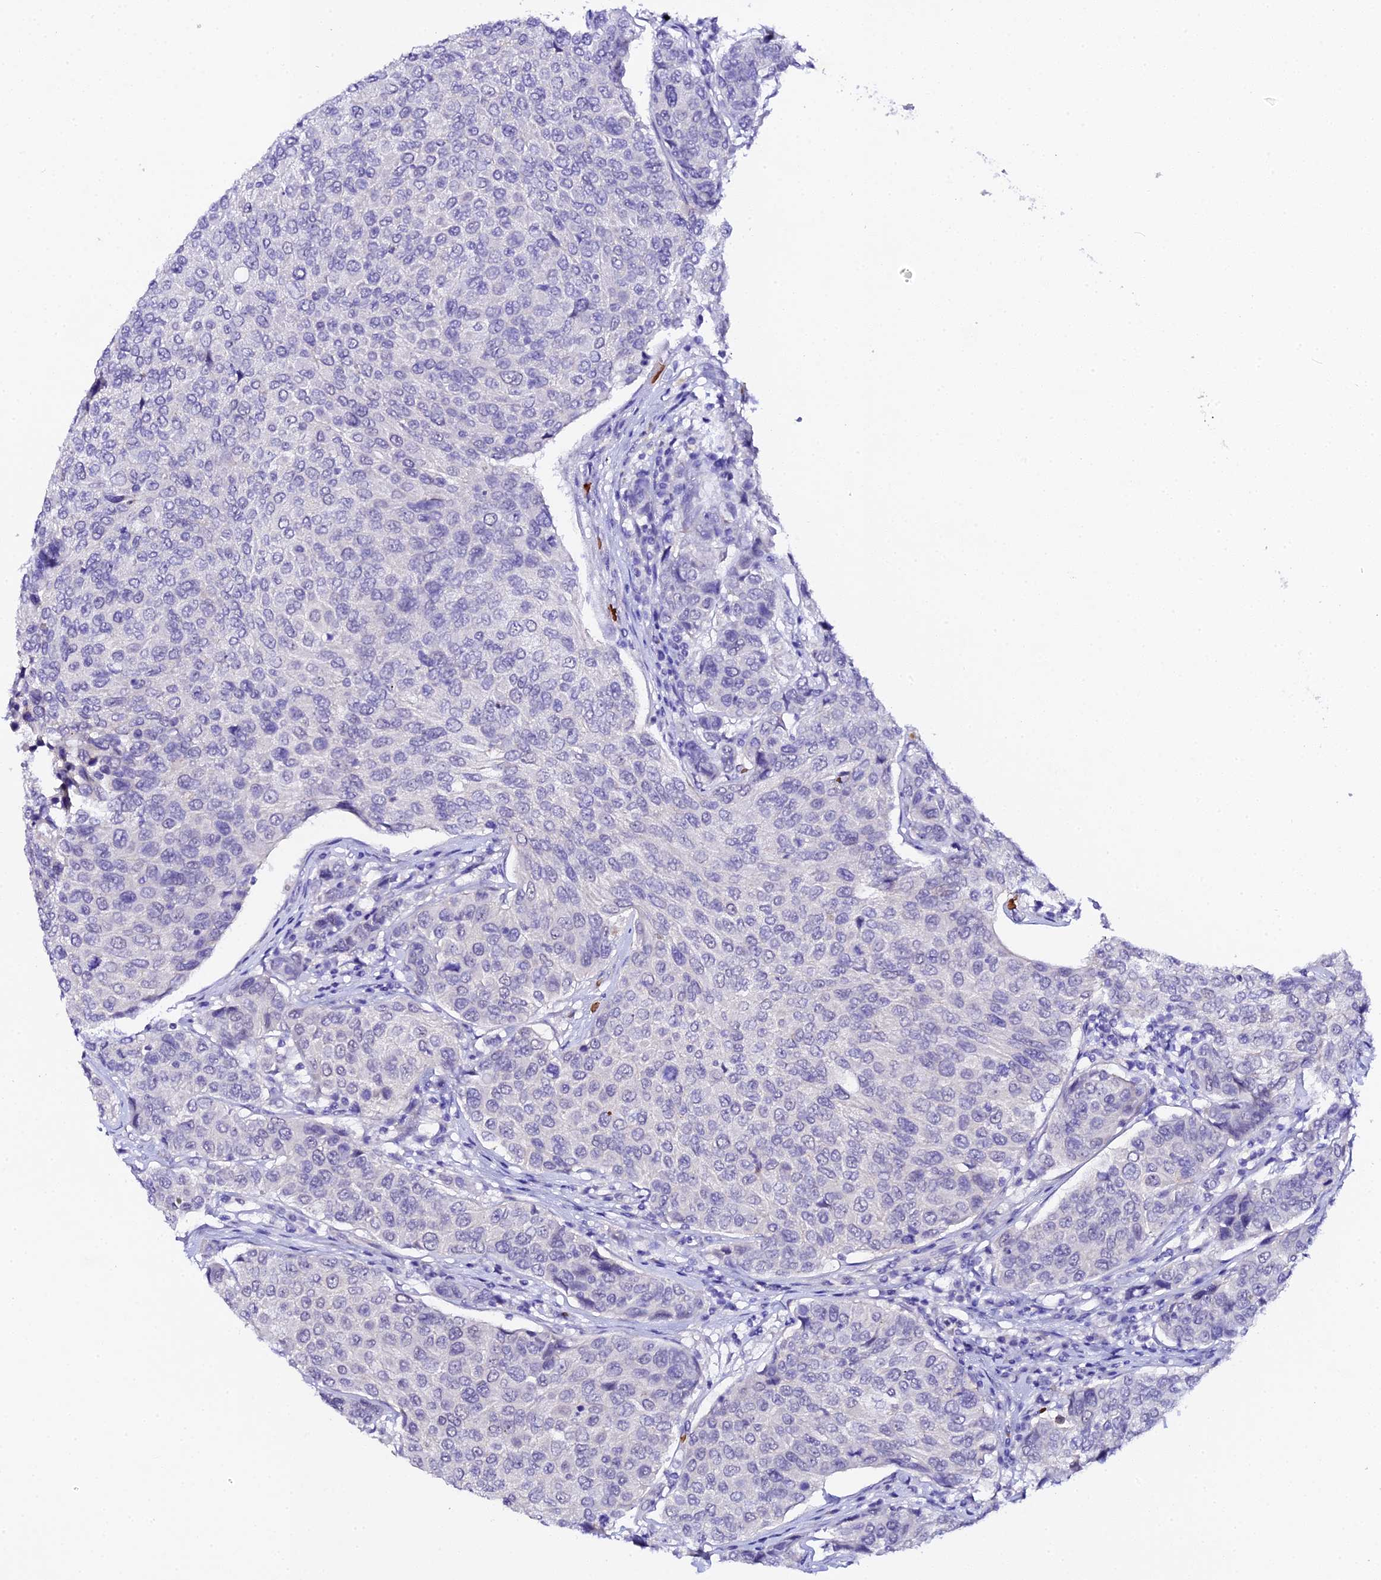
{"staining": {"intensity": "negative", "quantity": "none", "location": "none"}, "tissue": "breast cancer", "cell_type": "Tumor cells", "image_type": "cancer", "snomed": [{"axis": "morphology", "description": "Duct carcinoma"}, {"axis": "topography", "description": "Breast"}], "caption": "The micrograph reveals no significant expression in tumor cells of breast infiltrating ductal carcinoma.", "gene": "CFAP45", "patient": {"sex": "female", "age": 55}}